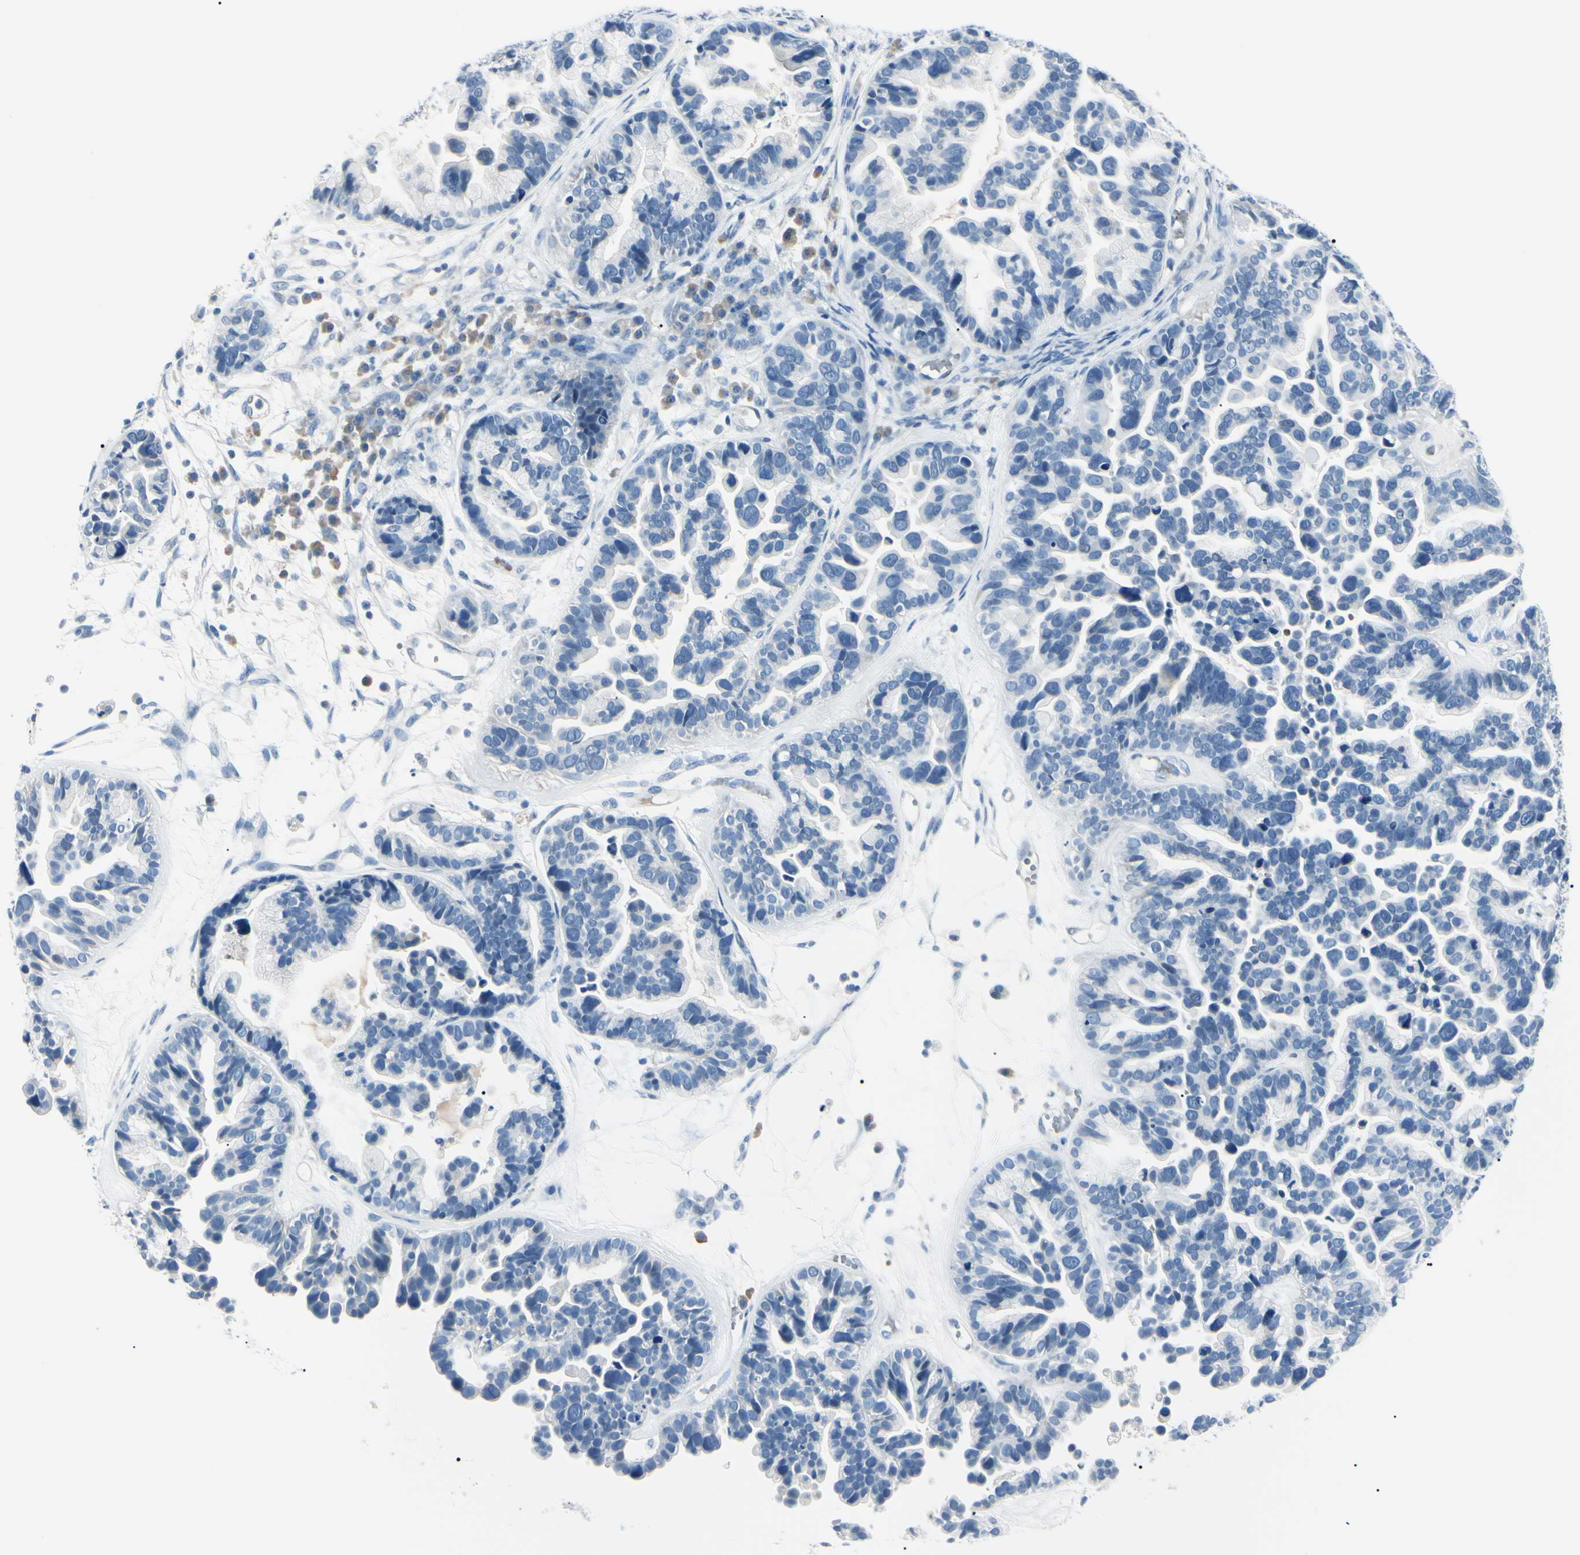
{"staining": {"intensity": "moderate", "quantity": "<25%", "location": "cytoplasmic/membranous"}, "tissue": "ovarian cancer", "cell_type": "Tumor cells", "image_type": "cancer", "snomed": [{"axis": "morphology", "description": "Cystadenocarcinoma, serous, NOS"}, {"axis": "topography", "description": "Ovary"}], "caption": "Ovarian cancer stained for a protein reveals moderate cytoplasmic/membranous positivity in tumor cells.", "gene": "CA2", "patient": {"sex": "female", "age": 56}}